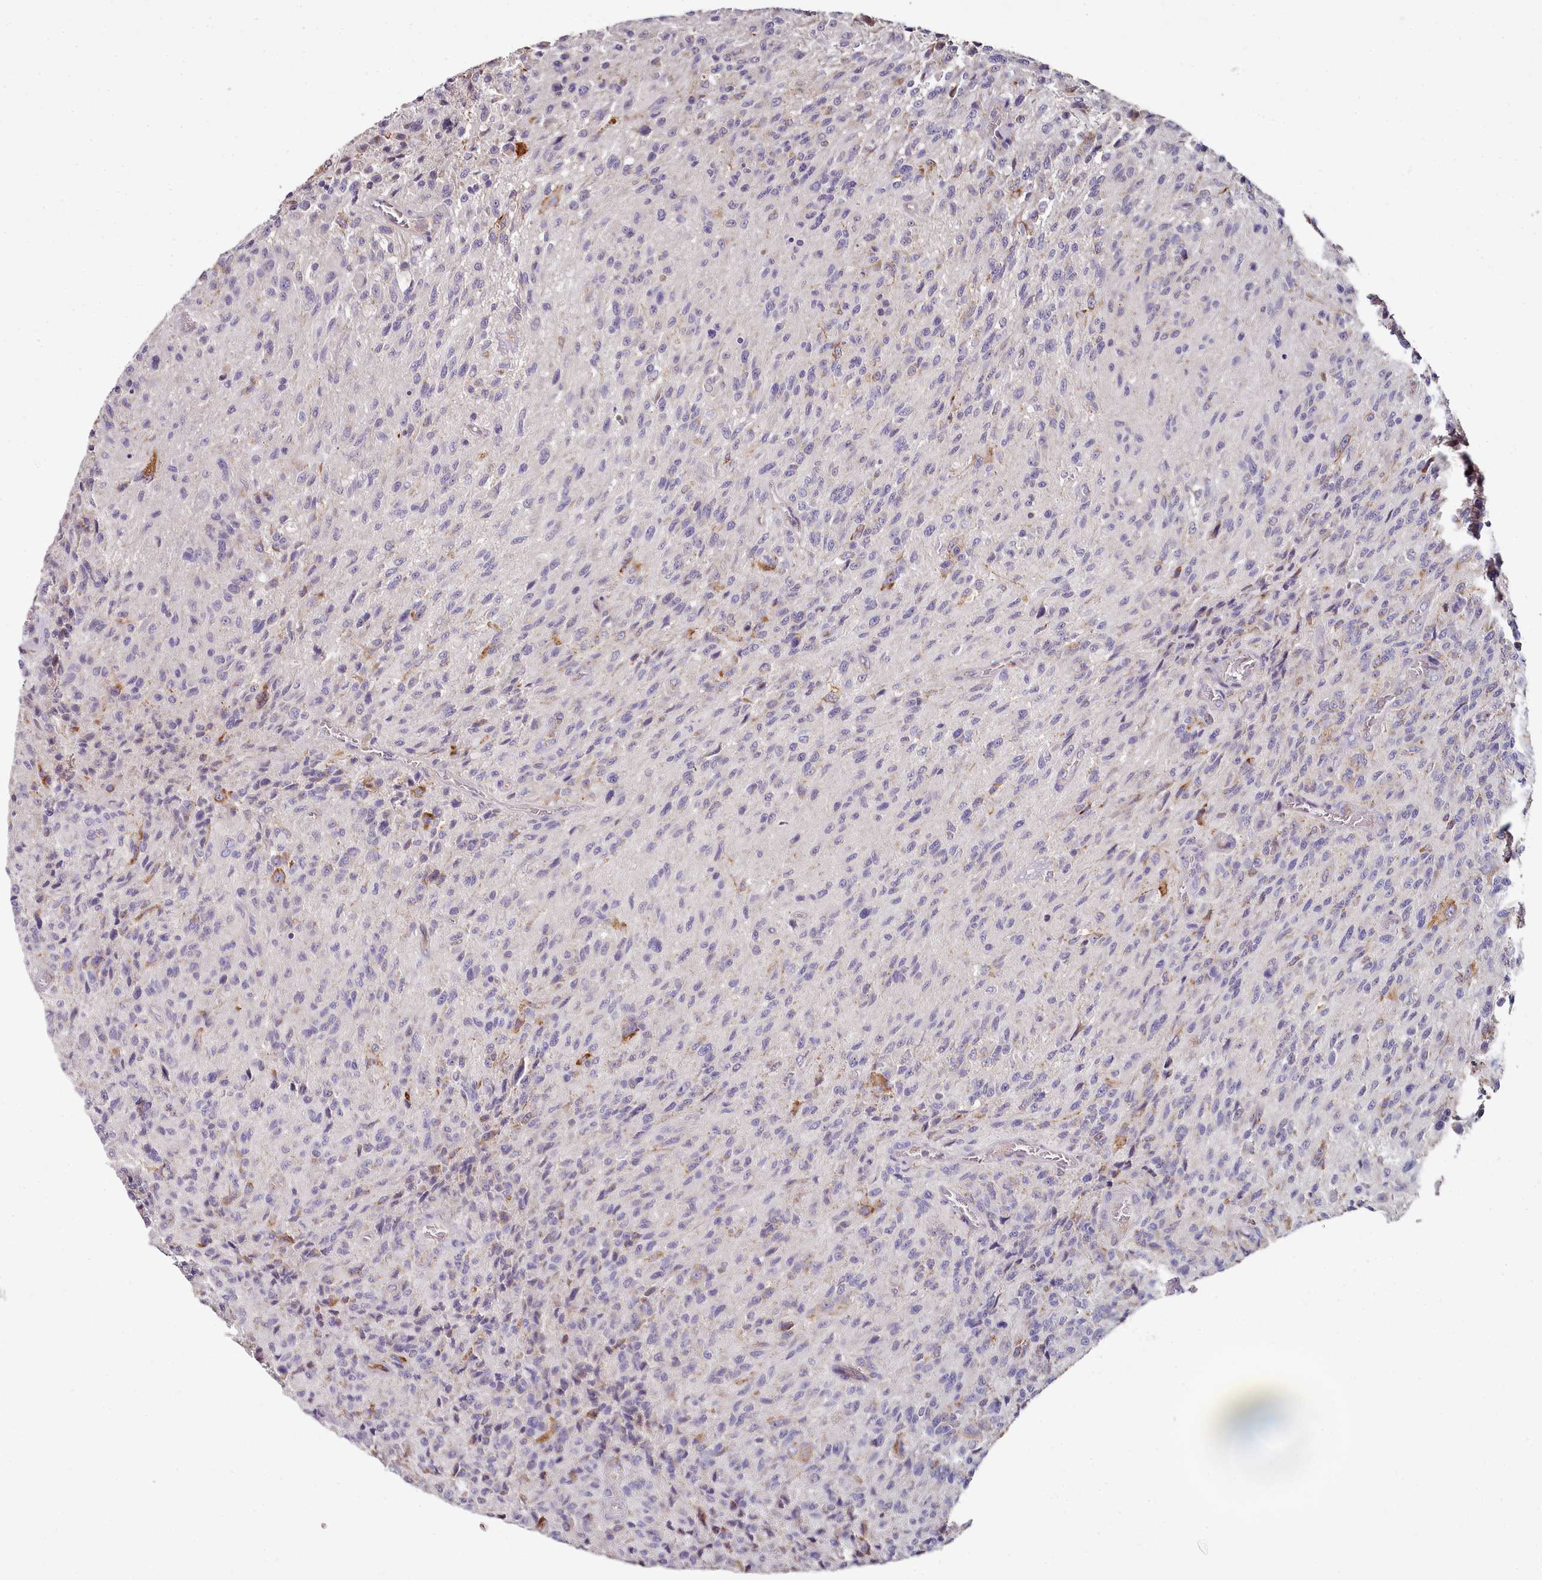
{"staining": {"intensity": "weak", "quantity": "<25%", "location": "cytoplasmic/membranous"}, "tissue": "glioma", "cell_type": "Tumor cells", "image_type": "cancer", "snomed": [{"axis": "morphology", "description": "Normal tissue, NOS"}, {"axis": "morphology", "description": "Glioma, malignant, High grade"}, {"axis": "topography", "description": "Cerebral cortex"}], "caption": "A histopathology image of human malignant glioma (high-grade) is negative for staining in tumor cells.", "gene": "ACSS1", "patient": {"sex": "male", "age": 56}}